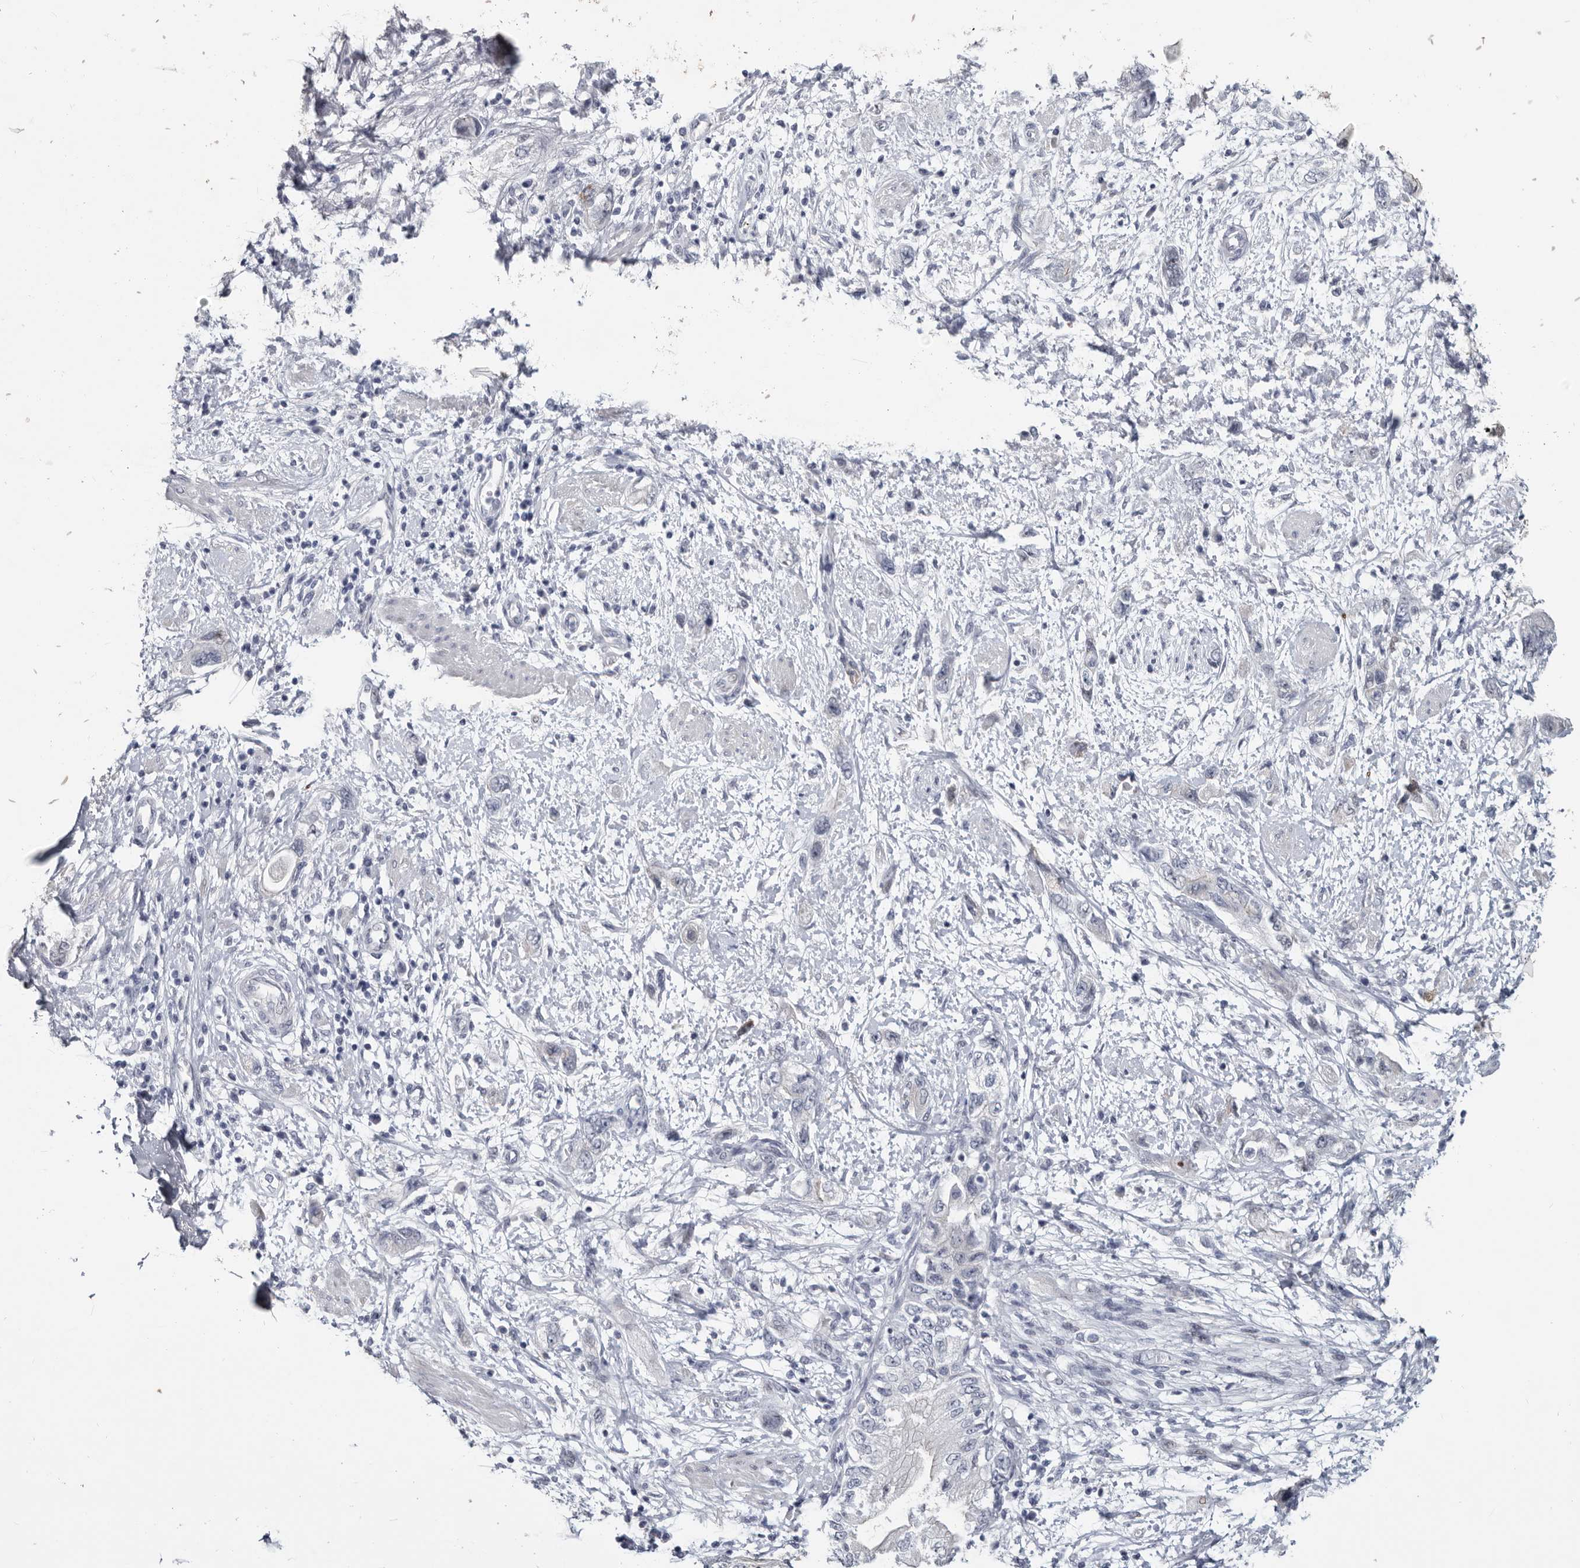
{"staining": {"intensity": "negative", "quantity": "none", "location": "none"}, "tissue": "pancreatic cancer", "cell_type": "Tumor cells", "image_type": "cancer", "snomed": [{"axis": "morphology", "description": "Adenocarcinoma, NOS"}, {"axis": "topography", "description": "Pancreas"}], "caption": "High magnification brightfield microscopy of pancreatic cancer (adenocarcinoma) stained with DAB (3,3'-diaminobenzidine) (brown) and counterstained with hematoxylin (blue): tumor cells show no significant expression.", "gene": "WRAP73", "patient": {"sex": "female", "age": 73}}